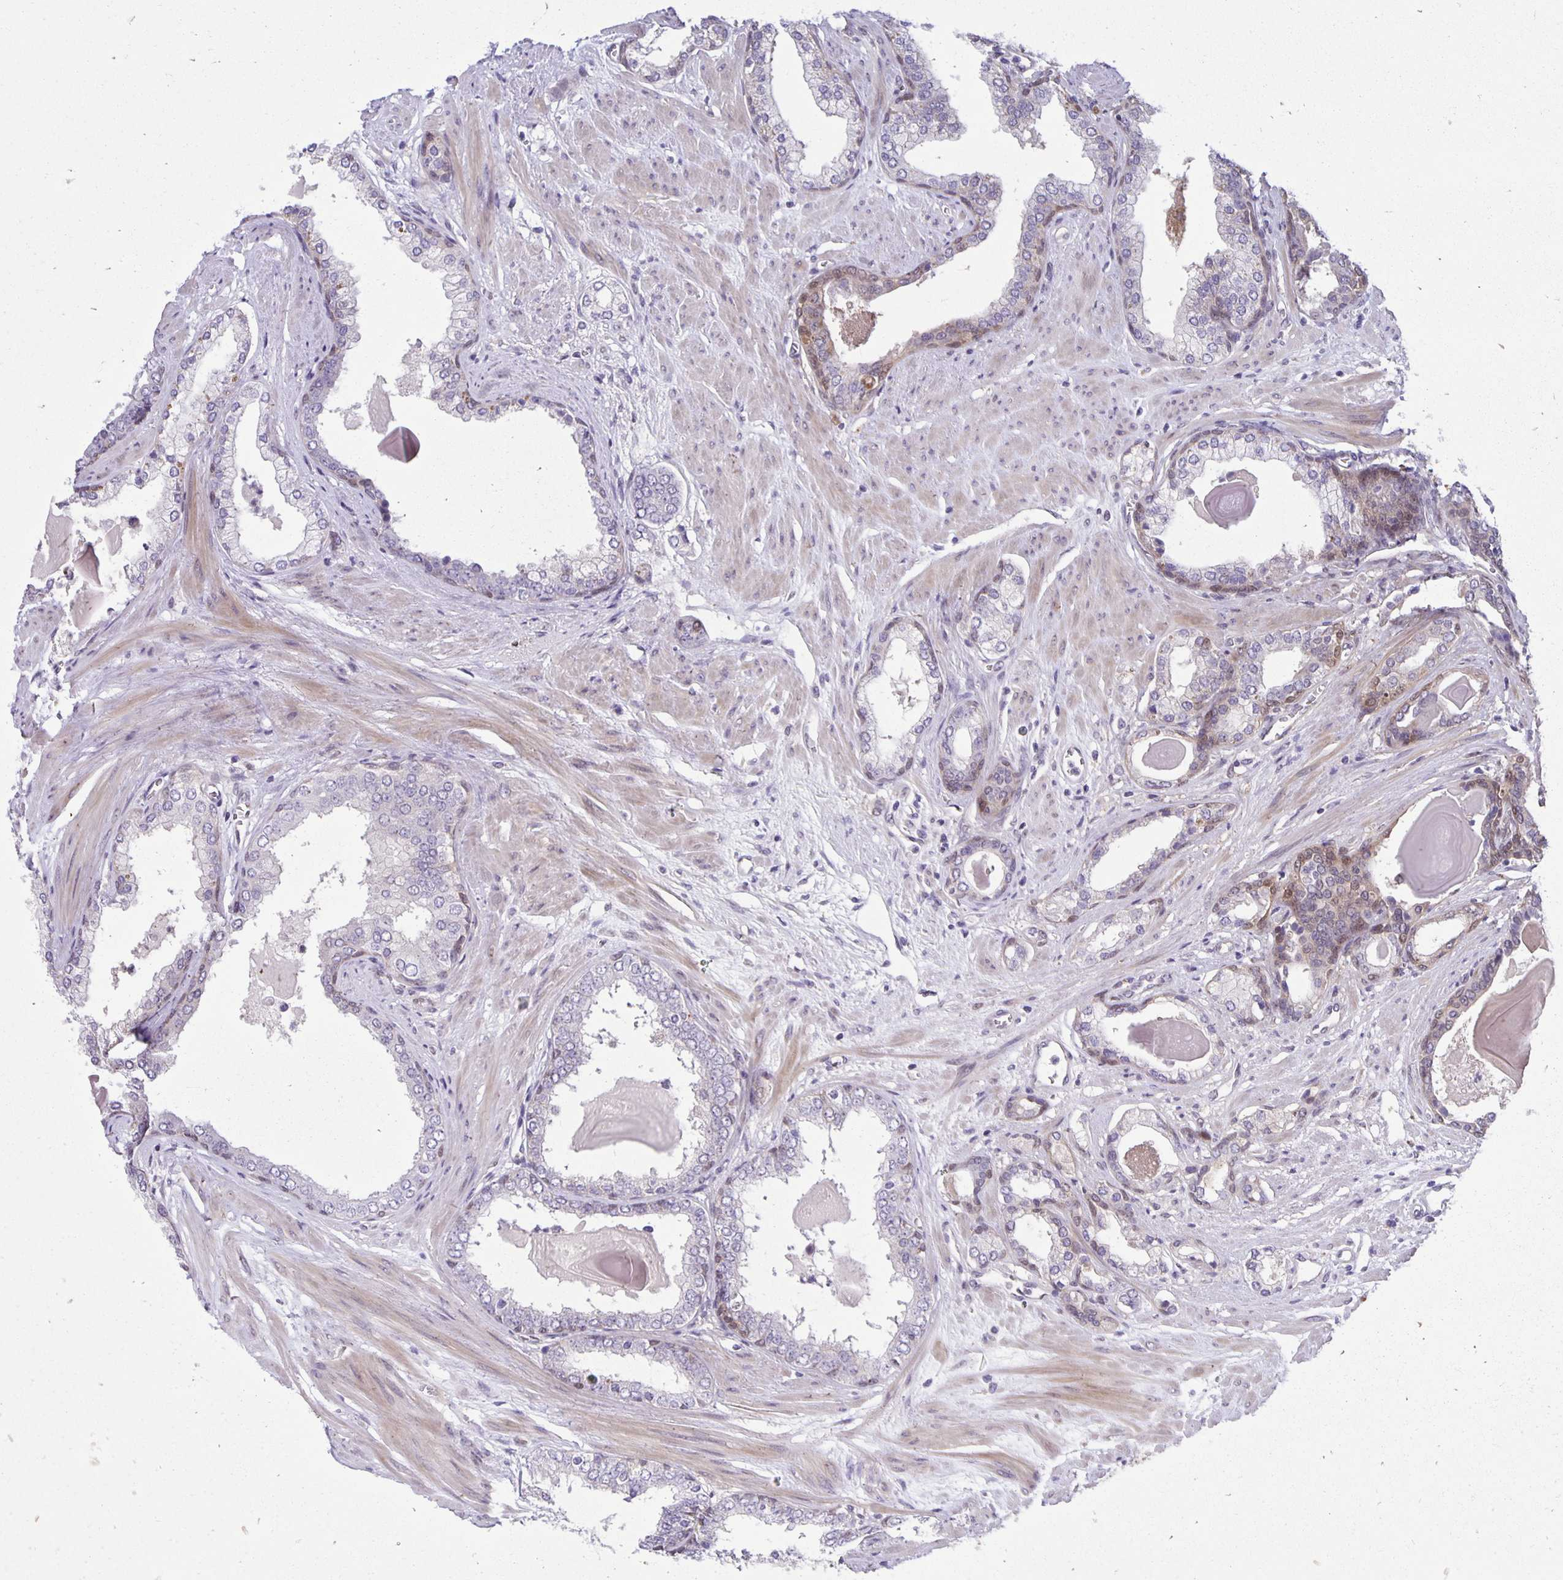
{"staining": {"intensity": "negative", "quantity": "none", "location": "none"}, "tissue": "prostate cancer", "cell_type": "Tumor cells", "image_type": "cancer", "snomed": [{"axis": "morphology", "description": "Adenocarcinoma, Low grade"}, {"axis": "topography", "description": "Prostate"}], "caption": "DAB (3,3'-diaminobenzidine) immunohistochemical staining of human prostate low-grade adenocarcinoma exhibits no significant expression in tumor cells. (DAB (3,3'-diaminobenzidine) immunohistochemistry (IHC) with hematoxylin counter stain).", "gene": "TAX1BP3", "patient": {"sex": "male", "age": 64}}